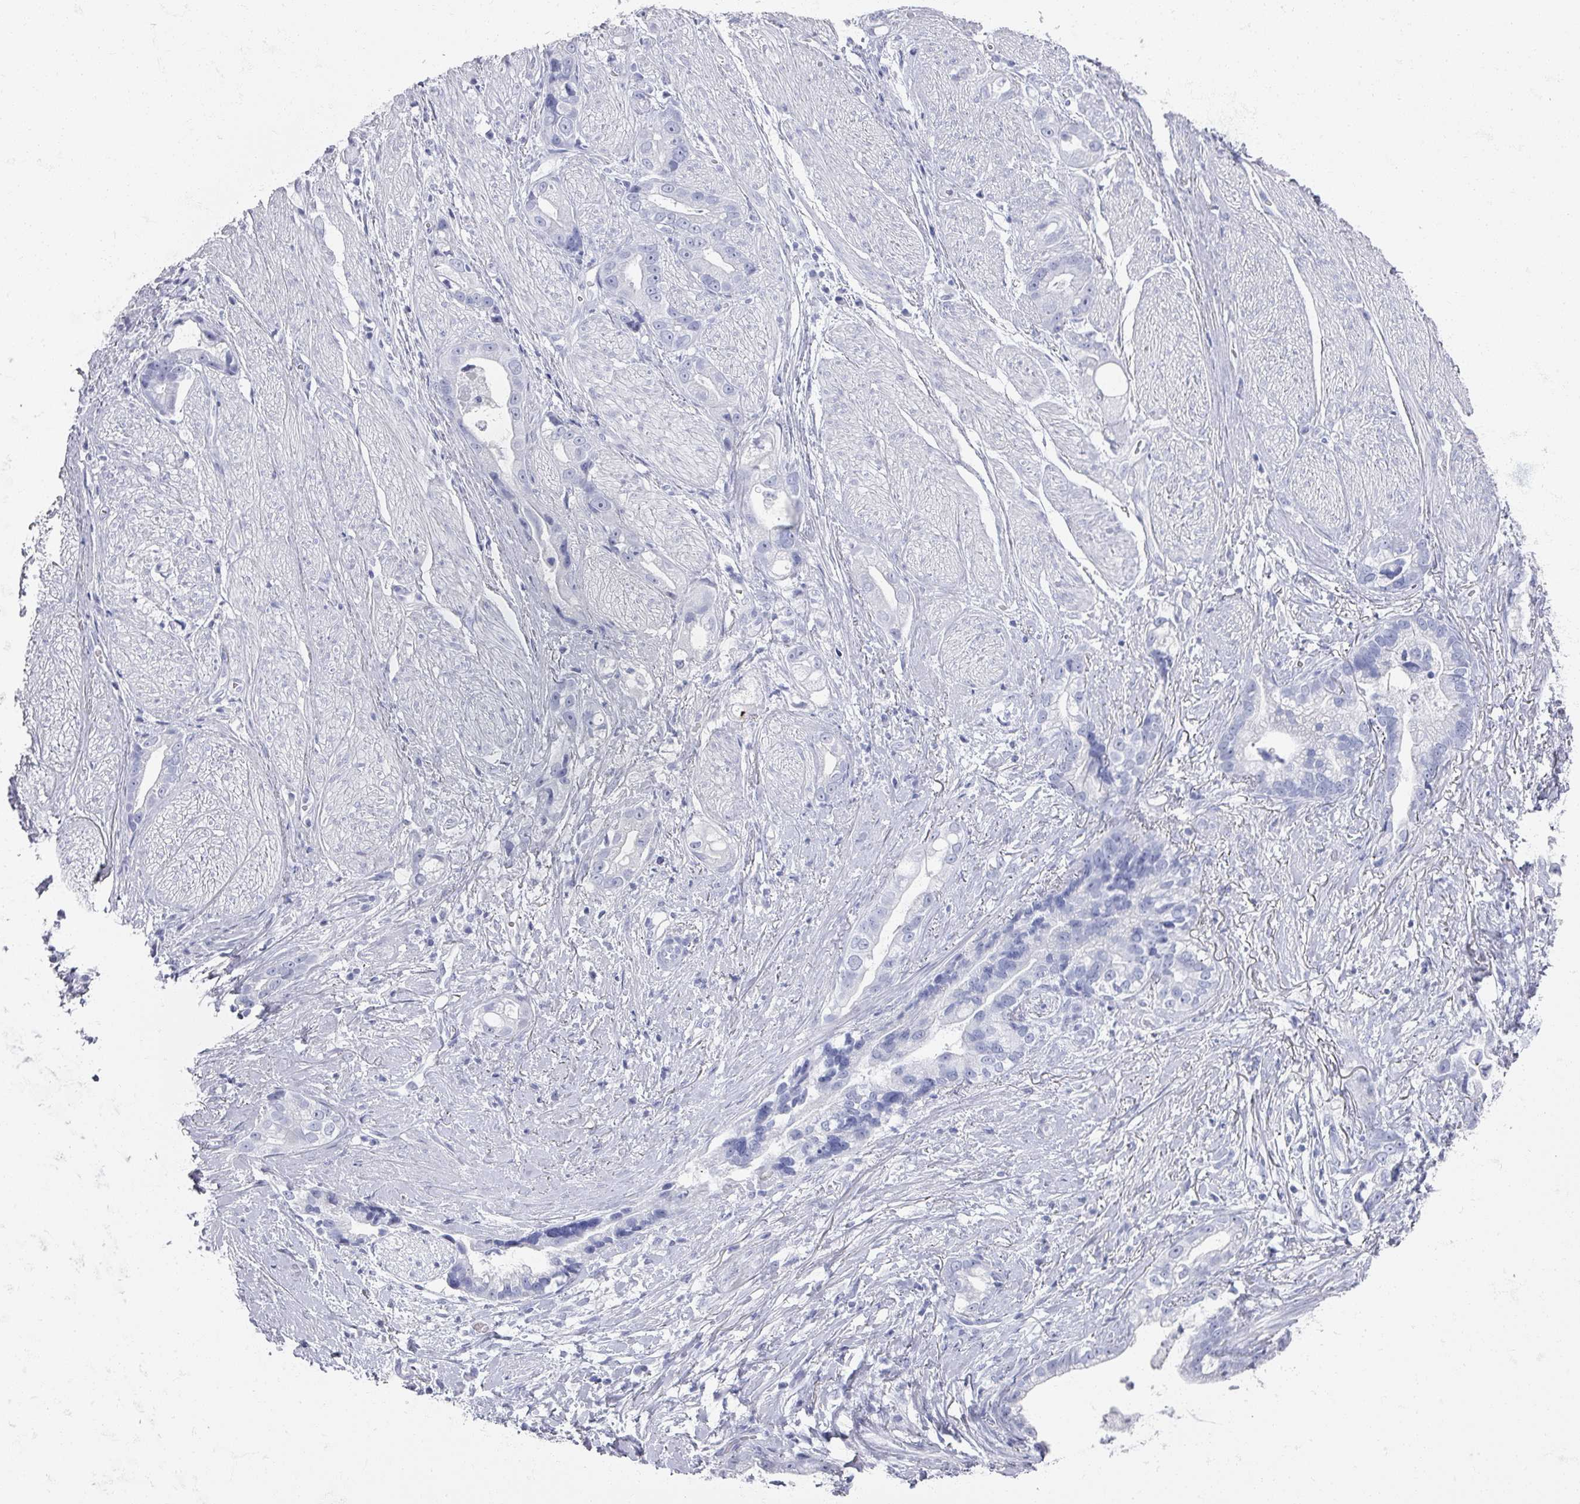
{"staining": {"intensity": "negative", "quantity": "none", "location": "none"}, "tissue": "stomach cancer", "cell_type": "Tumor cells", "image_type": "cancer", "snomed": [{"axis": "morphology", "description": "Adenocarcinoma, NOS"}, {"axis": "topography", "description": "Stomach"}], "caption": "The image demonstrates no staining of tumor cells in stomach adenocarcinoma. (Stains: DAB immunohistochemistry with hematoxylin counter stain, Microscopy: brightfield microscopy at high magnification).", "gene": "OMG", "patient": {"sex": "male", "age": 55}}